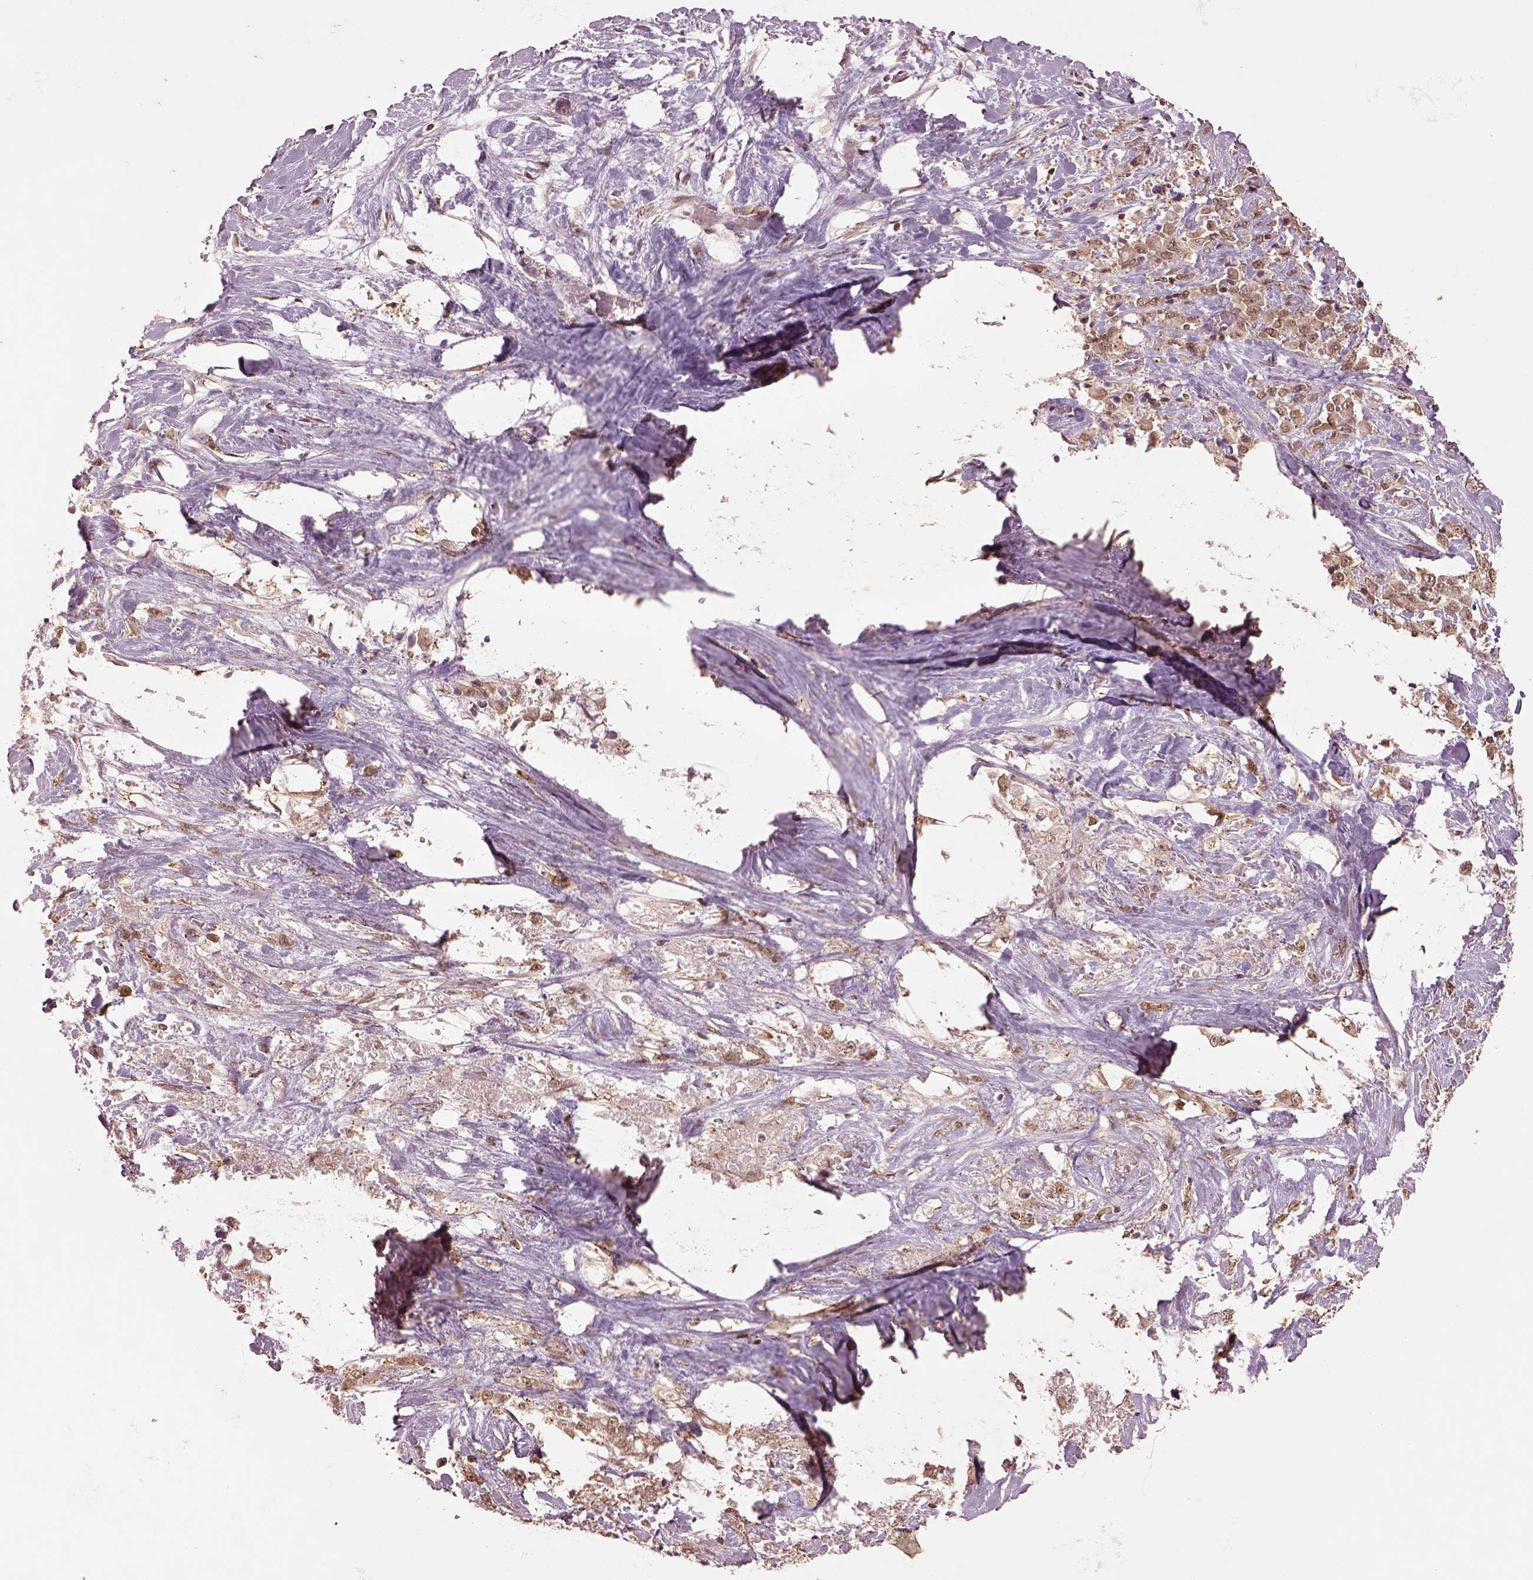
{"staining": {"intensity": "weak", "quantity": ">75%", "location": "nuclear"}, "tissue": "stomach cancer", "cell_type": "Tumor cells", "image_type": "cancer", "snomed": [{"axis": "morphology", "description": "Adenocarcinoma, NOS"}, {"axis": "topography", "description": "Stomach"}], "caption": "Adenocarcinoma (stomach) stained with a brown dye reveals weak nuclear positive expression in approximately >75% of tumor cells.", "gene": "BRD9", "patient": {"sex": "female", "age": 76}}